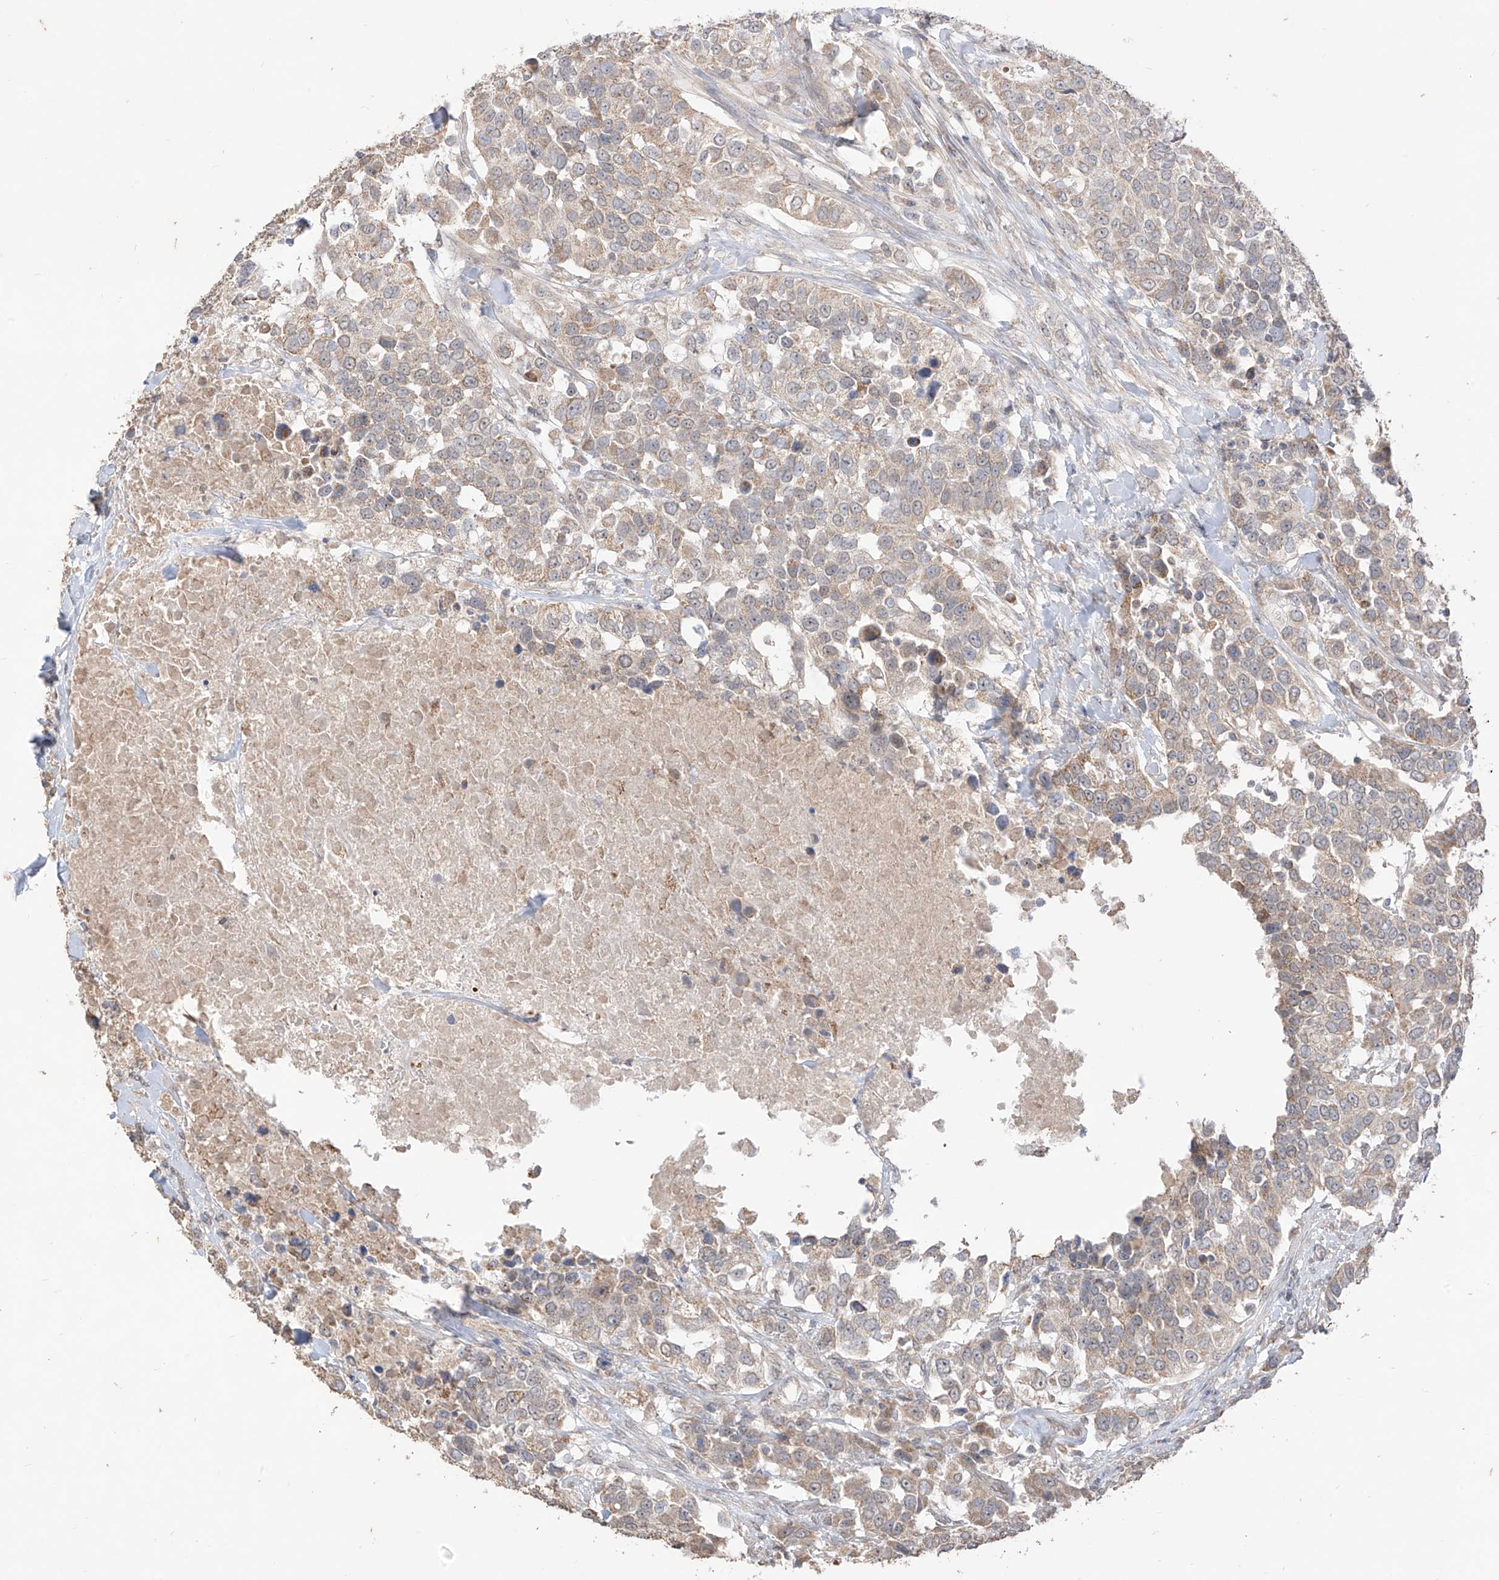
{"staining": {"intensity": "weak", "quantity": "25%-75%", "location": "cytoplasmic/membranous"}, "tissue": "urothelial cancer", "cell_type": "Tumor cells", "image_type": "cancer", "snomed": [{"axis": "morphology", "description": "Urothelial carcinoma, High grade"}, {"axis": "topography", "description": "Urinary bladder"}], "caption": "Human urothelial cancer stained with a brown dye exhibits weak cytoplasmic/membranous positive expression in approximately 25%-75% of tumor cells.", "gene": "MTUS2", "patient": {"sex": "female", "age": 80}}